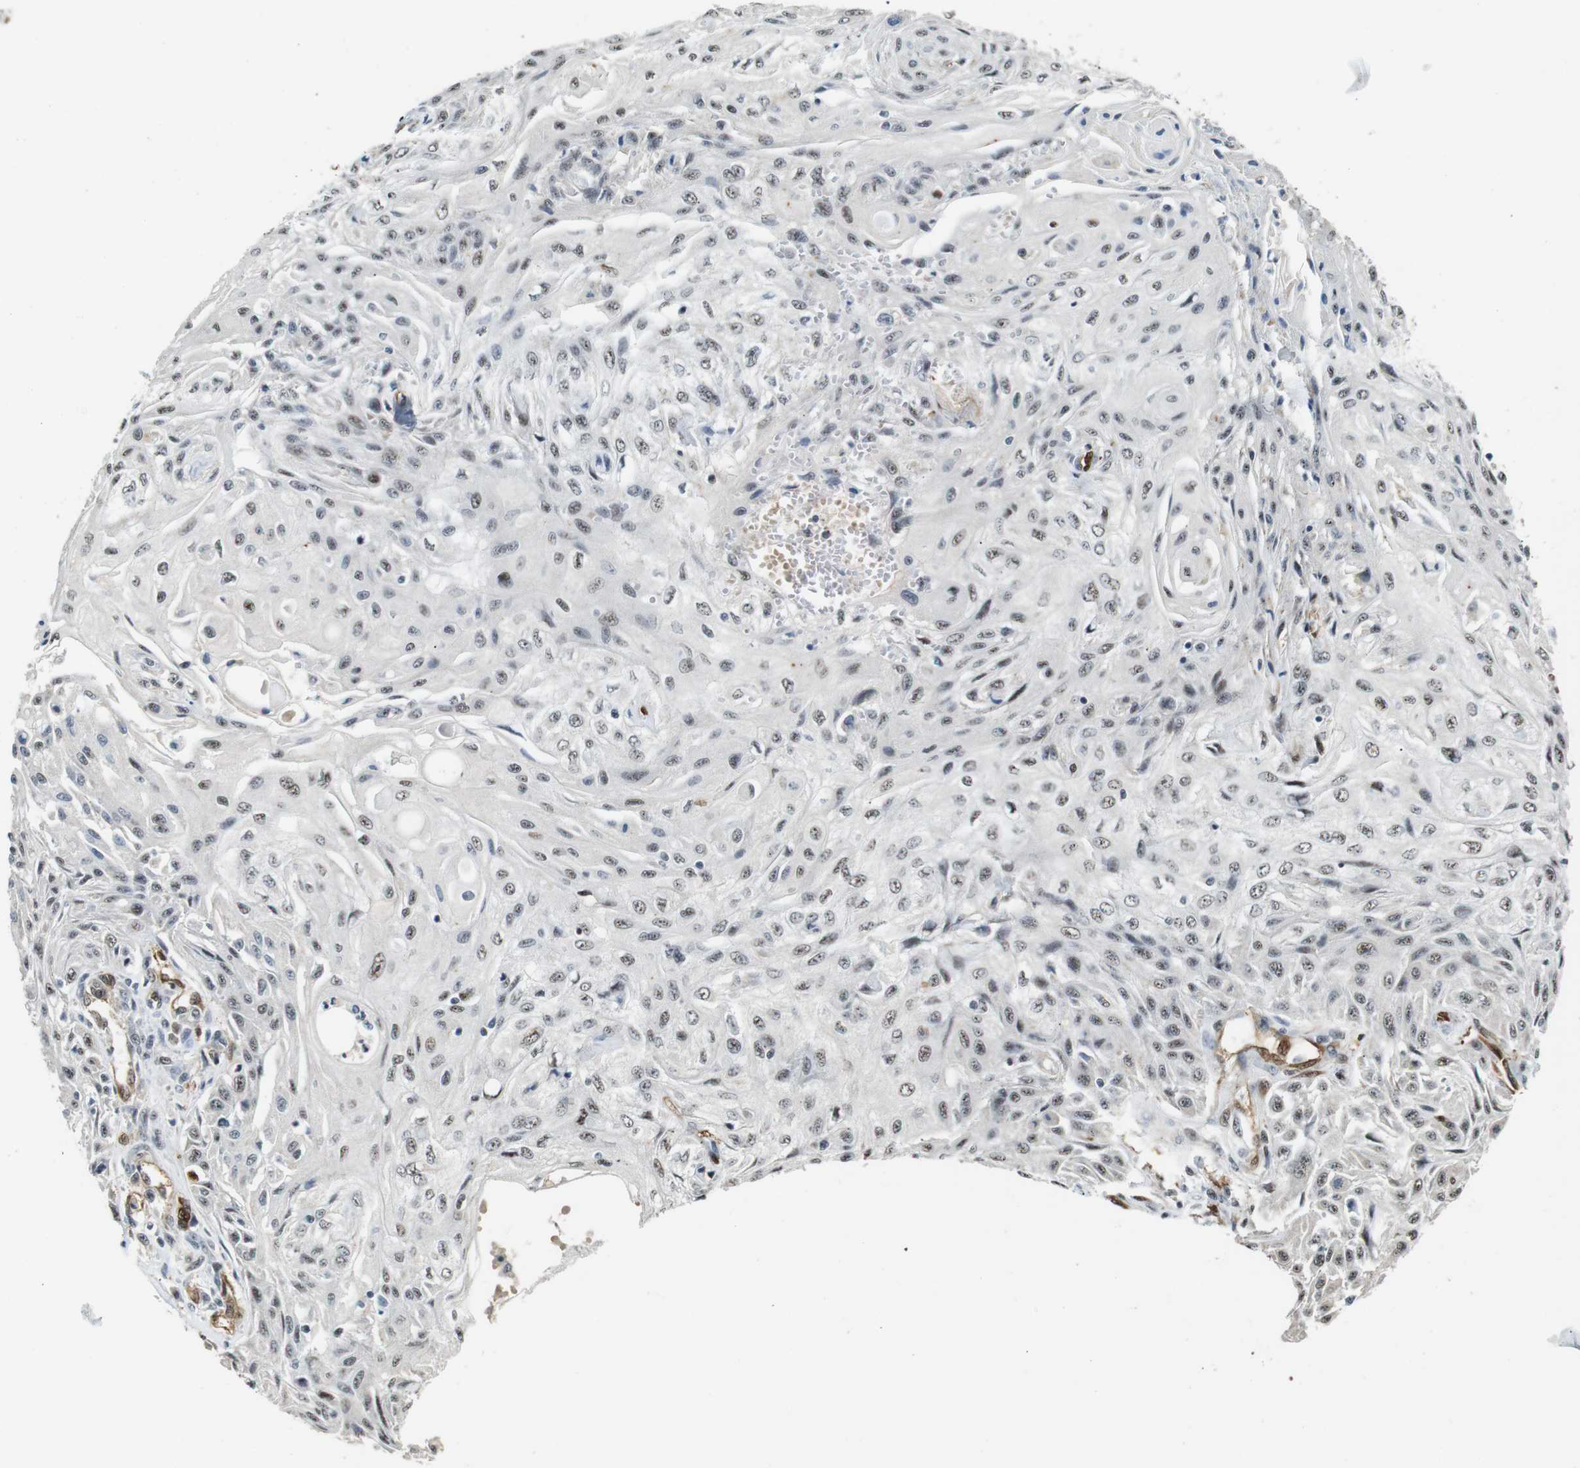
{"staining": {"intensity": "weak", "quantity": ">75%", "location": "nuclear"}, "tissue": "skin cancer", "cell_type": "Tumor cells", "image_type": "cancer", "snomed": [{"axis": "morphology", "description": "Squamous cell carcinoma, NOS"}, {"axis": "topography", "description": "Skin"}], "caption": "A micrograph of human skin cancer (squamous cell carcinoma) stained for a protein demonstrates weak nuclear brown staining in tumor cells.", "gene": "LXN", "patient": {"sex": "male", "age": 75}}